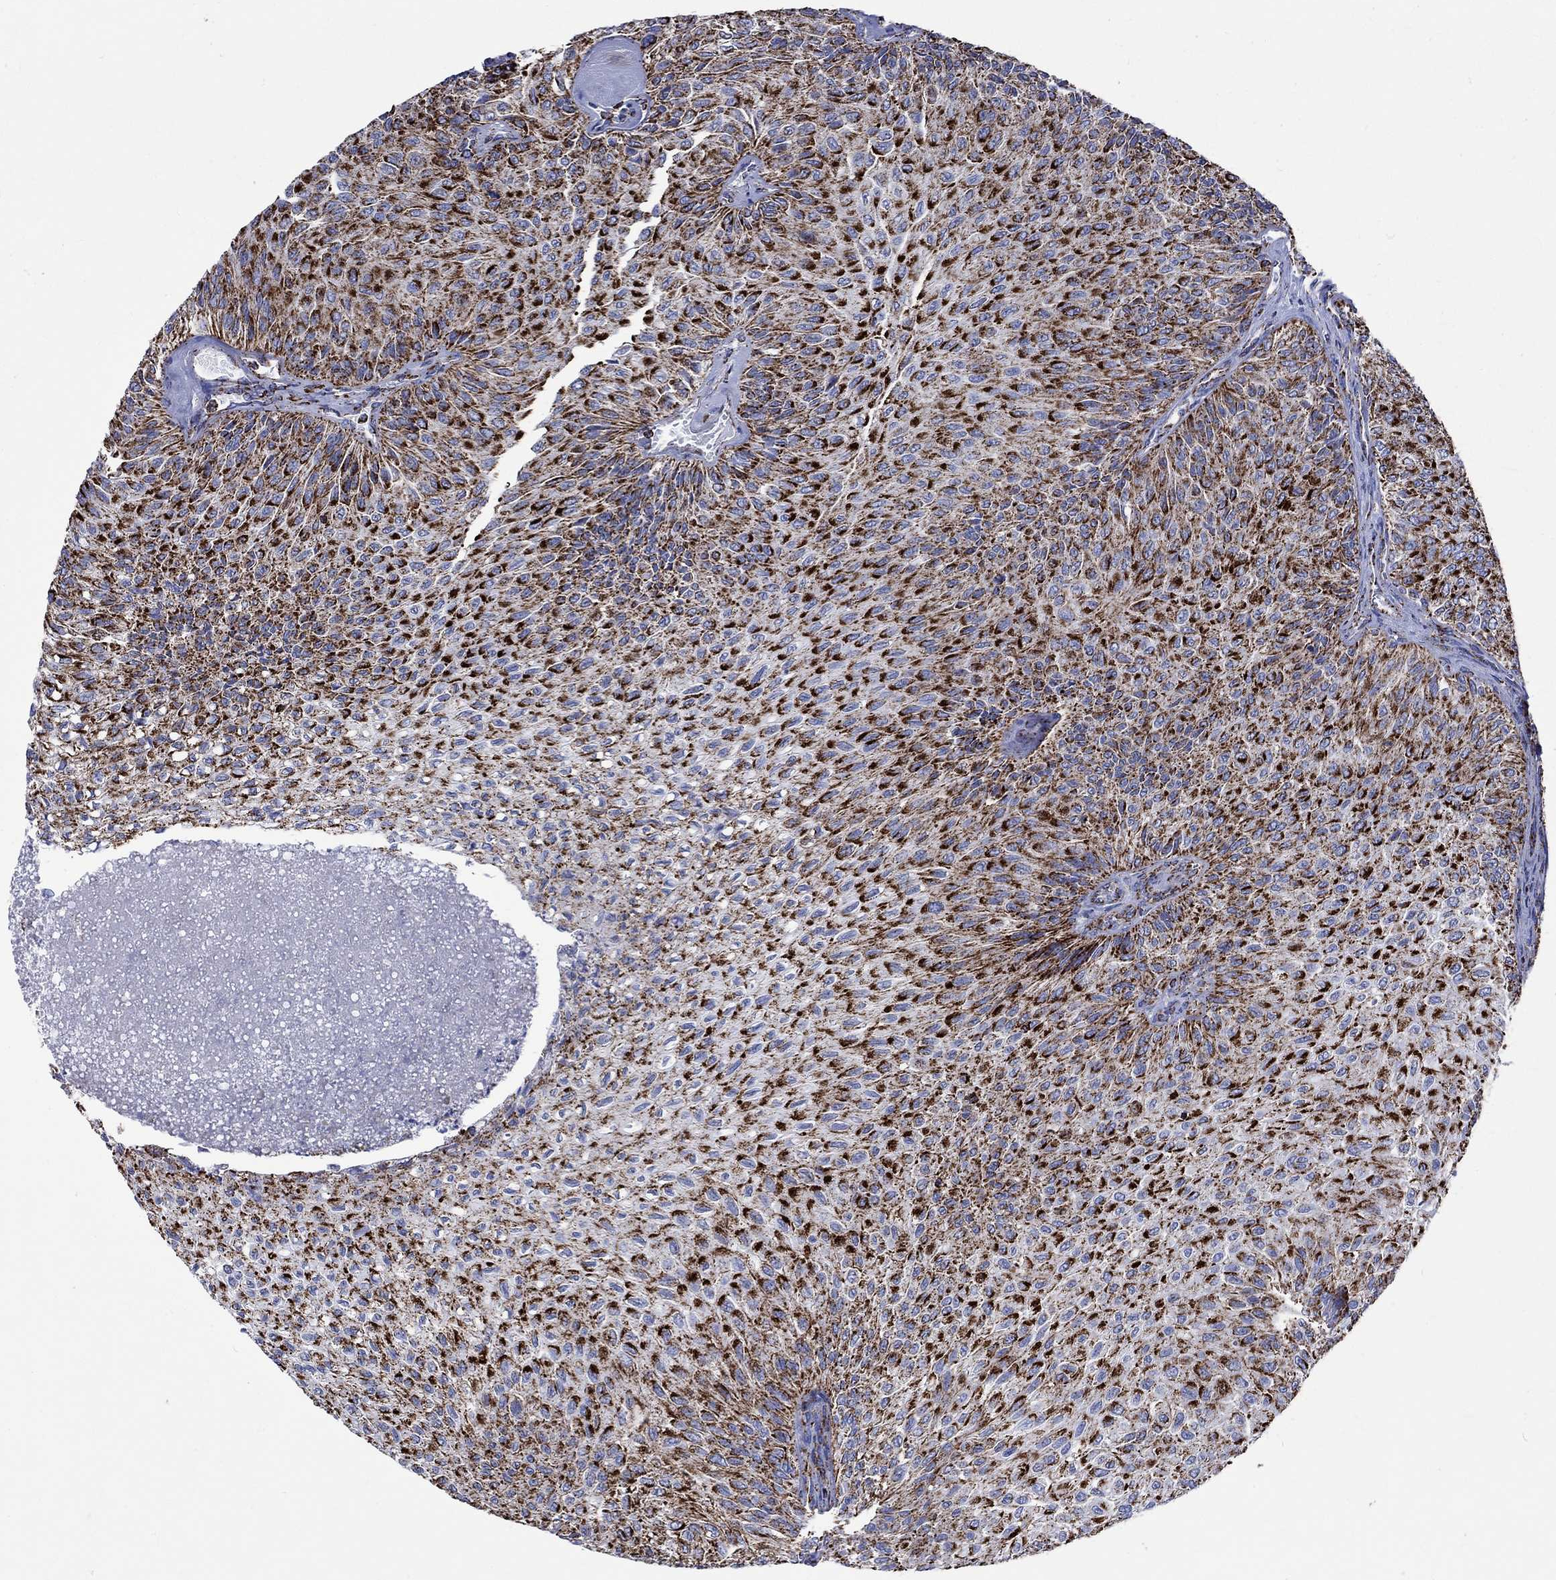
{"staining": {"intensity": "strong", "quantity": ">75%", "location": "cytoplasmic/membranous"}, "tissue": "urothelial cancer", "cell_type": "Tumor cells", "image_type": "cancer", "snomed": [{"axis": "morphology", "description": "Urothelial carcinoma, Low grade"}, {"axis": "topography", "description": "Urinary bladder"}], "caption": "Urothelial cancer stained for a protein (brown) reveals strong cytoplasmic/membranous positive expression in about >75% of tumor cells.", "gene": "RCE1", "patient": {"sex": "male", "age": 78}}